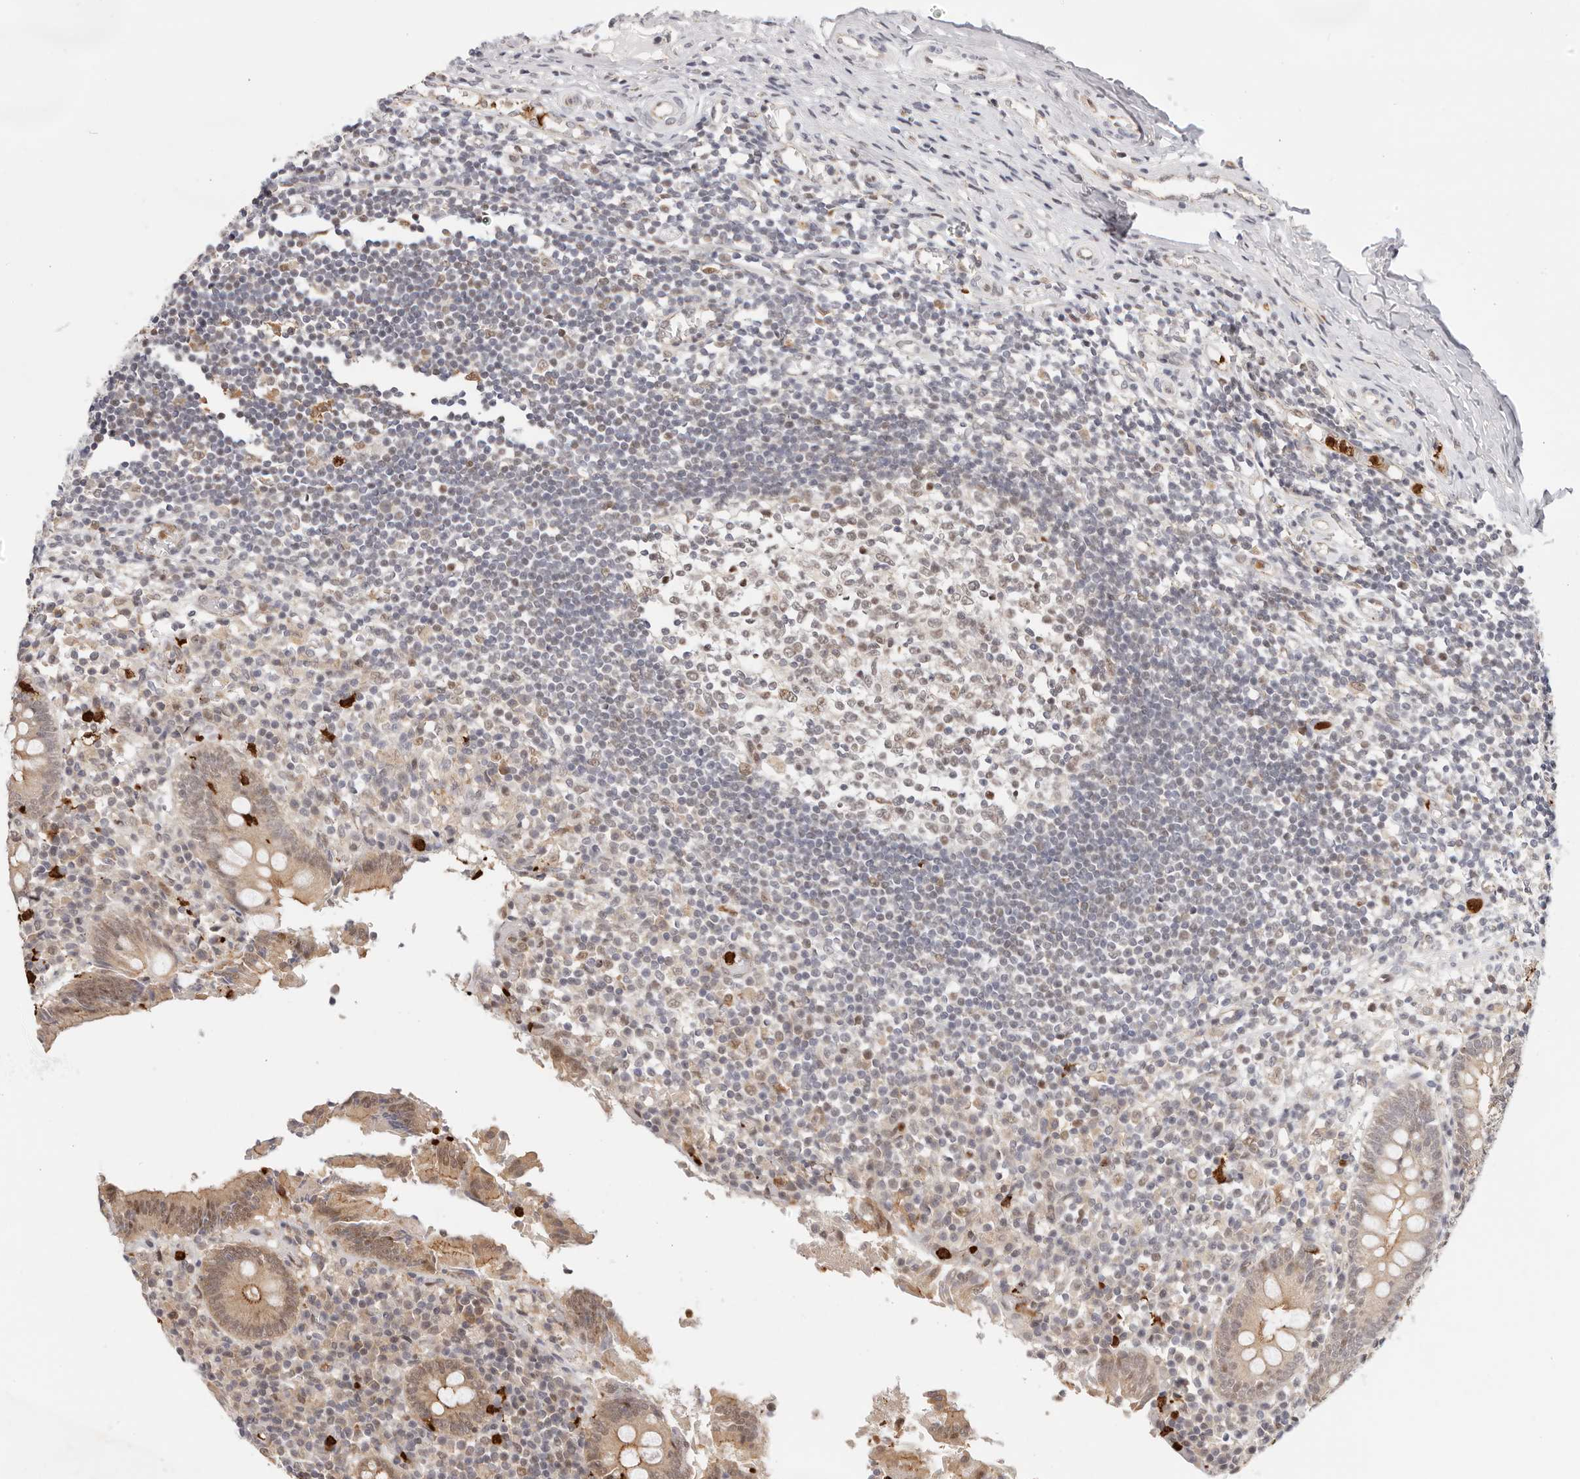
{"staining": {"intensity": "moderate", "quantity": "25%-75%", "location": "cytoplasmic/membranous,nuclear"}, "tissue": "appendix", "cell_type": "Glandular cells", "image_type": "normal", "snomed": [{"axis": "morphology", "description": "Normal tissue, NOS"}, {"axis": "topography", "description": "Appendix"}], "caption": "High-power microscopy captured an IHC histopathology image of unremarkable appendix, revealing moderate cytoplasmic/membranous,nuclear expression in approximately 25%-75% of glandular cells.", "gene": "AFDN", "patient": {"sex": "female", "age": 17}}